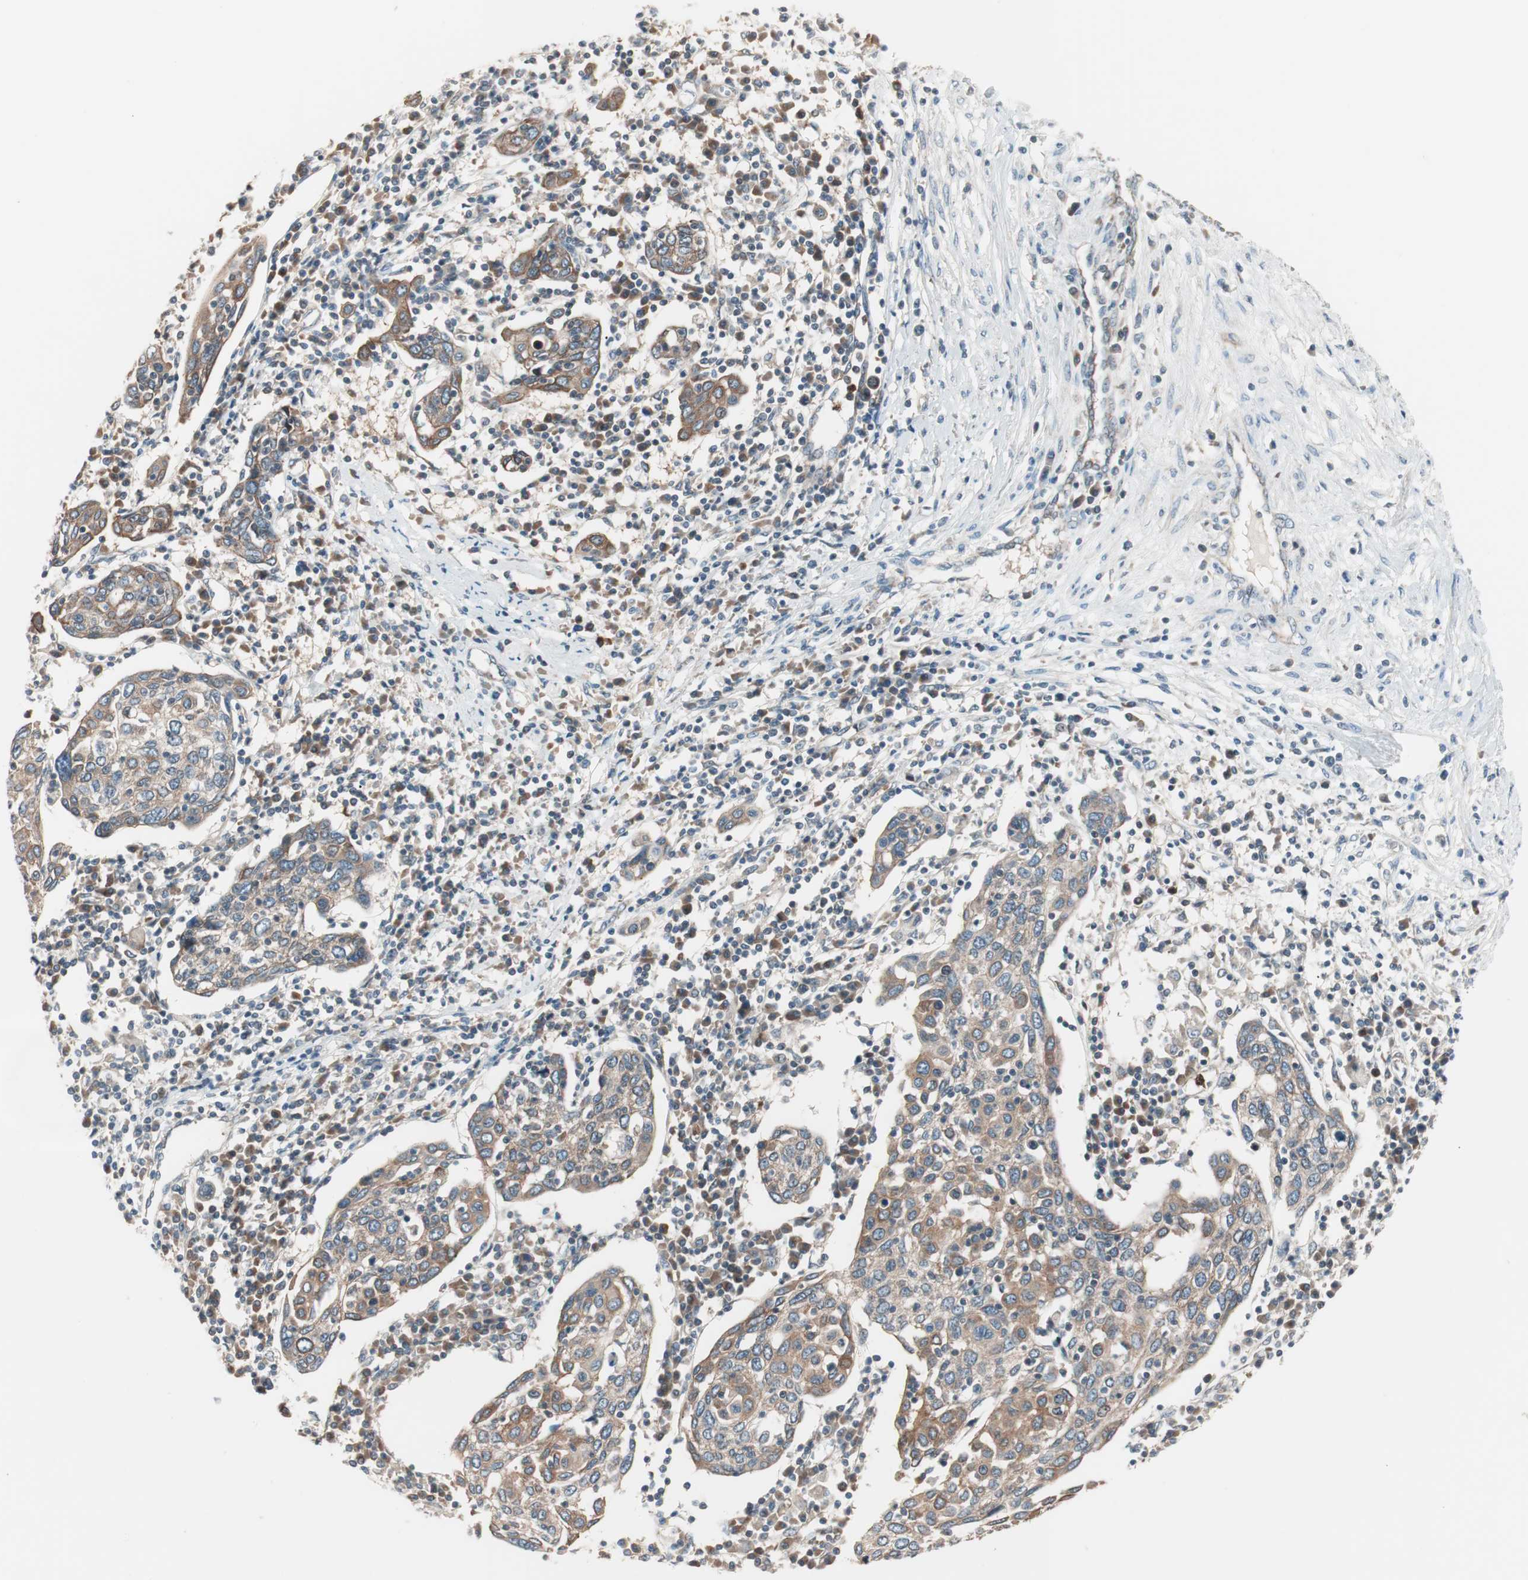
{"staining": {"intensity": "moderate", "quantity": ">75%", "location": "cytoplasmic/membranous"}, "tissue": "cervical cancer", "cell_type": "Tumor cells", "image_type": "cancer", "snomed": [{"axis": "morphology", "description": "Squamous cell carcinoma, NOS"}, {"axis": "topography", "description": "Cervix"}], "caption": "A brown stain shows moderate cytoplasmic/membranous positivity of a protein in human cervical cancer (squamous cell carcinoma) tumor cells. Immunohistochemistry (ihc) stains the protein of interest in brown and the nuclei are stained blue.", "gene": "TSG101", "patient": {"sex": "female", "age": 40}}